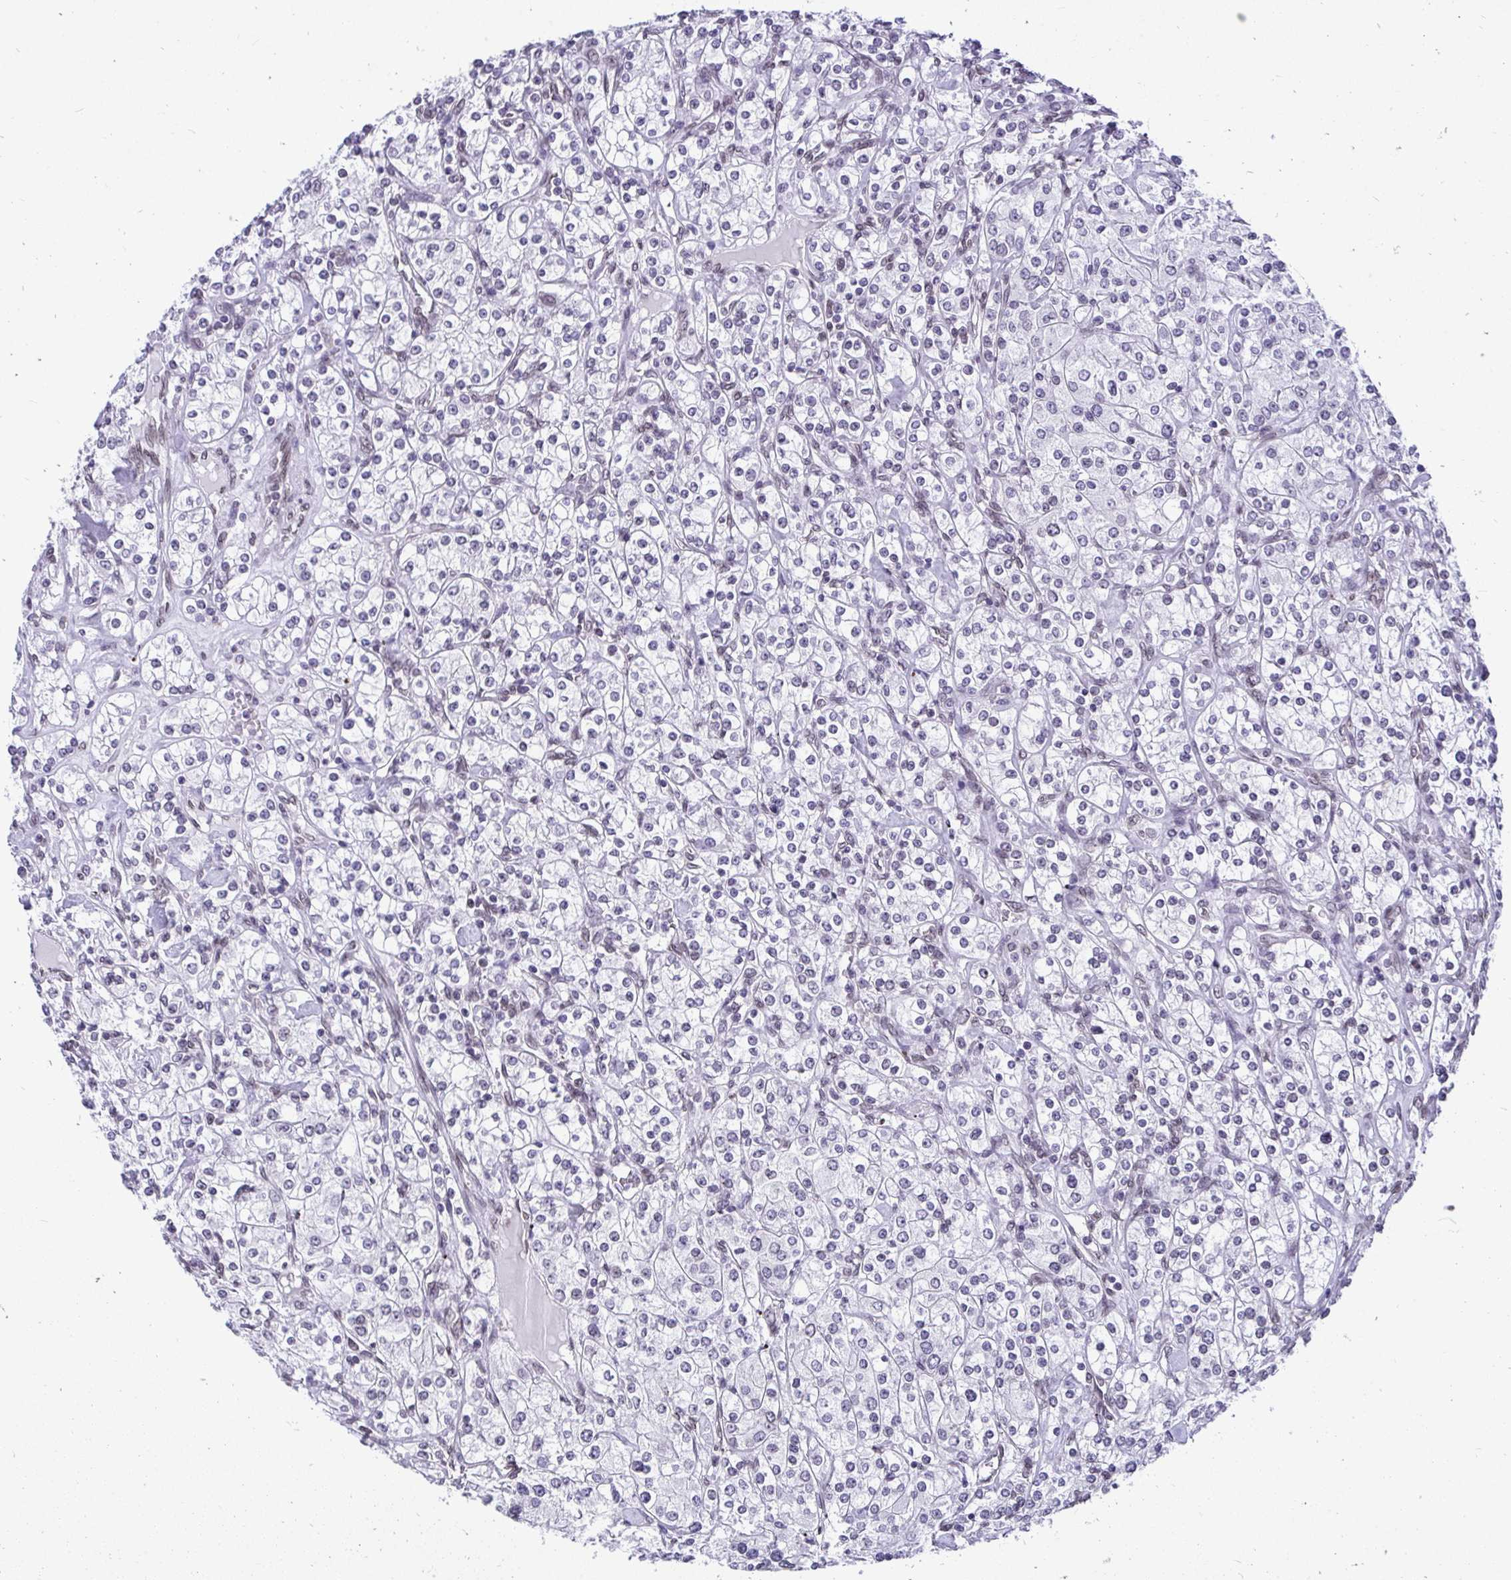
{"staining": {"intensity": "negative", "quantity": "none", "location": "none"}, "tissue": "renal cancer", "cell_type": "Tumor cells", "image_type": "cancer", "snomed": [{"axis": "morphology", "description": "Adenocarcinoma, NOS"}, {"axis": "topography", "description": "Kidney"}], "caption": "This is an immunohistochemistry (IHC) image of human renal adenocarcinoma. There is no expression in tumor cells.", "gene": "BANF1", "patient": {"sex": "male", "age": 77}}